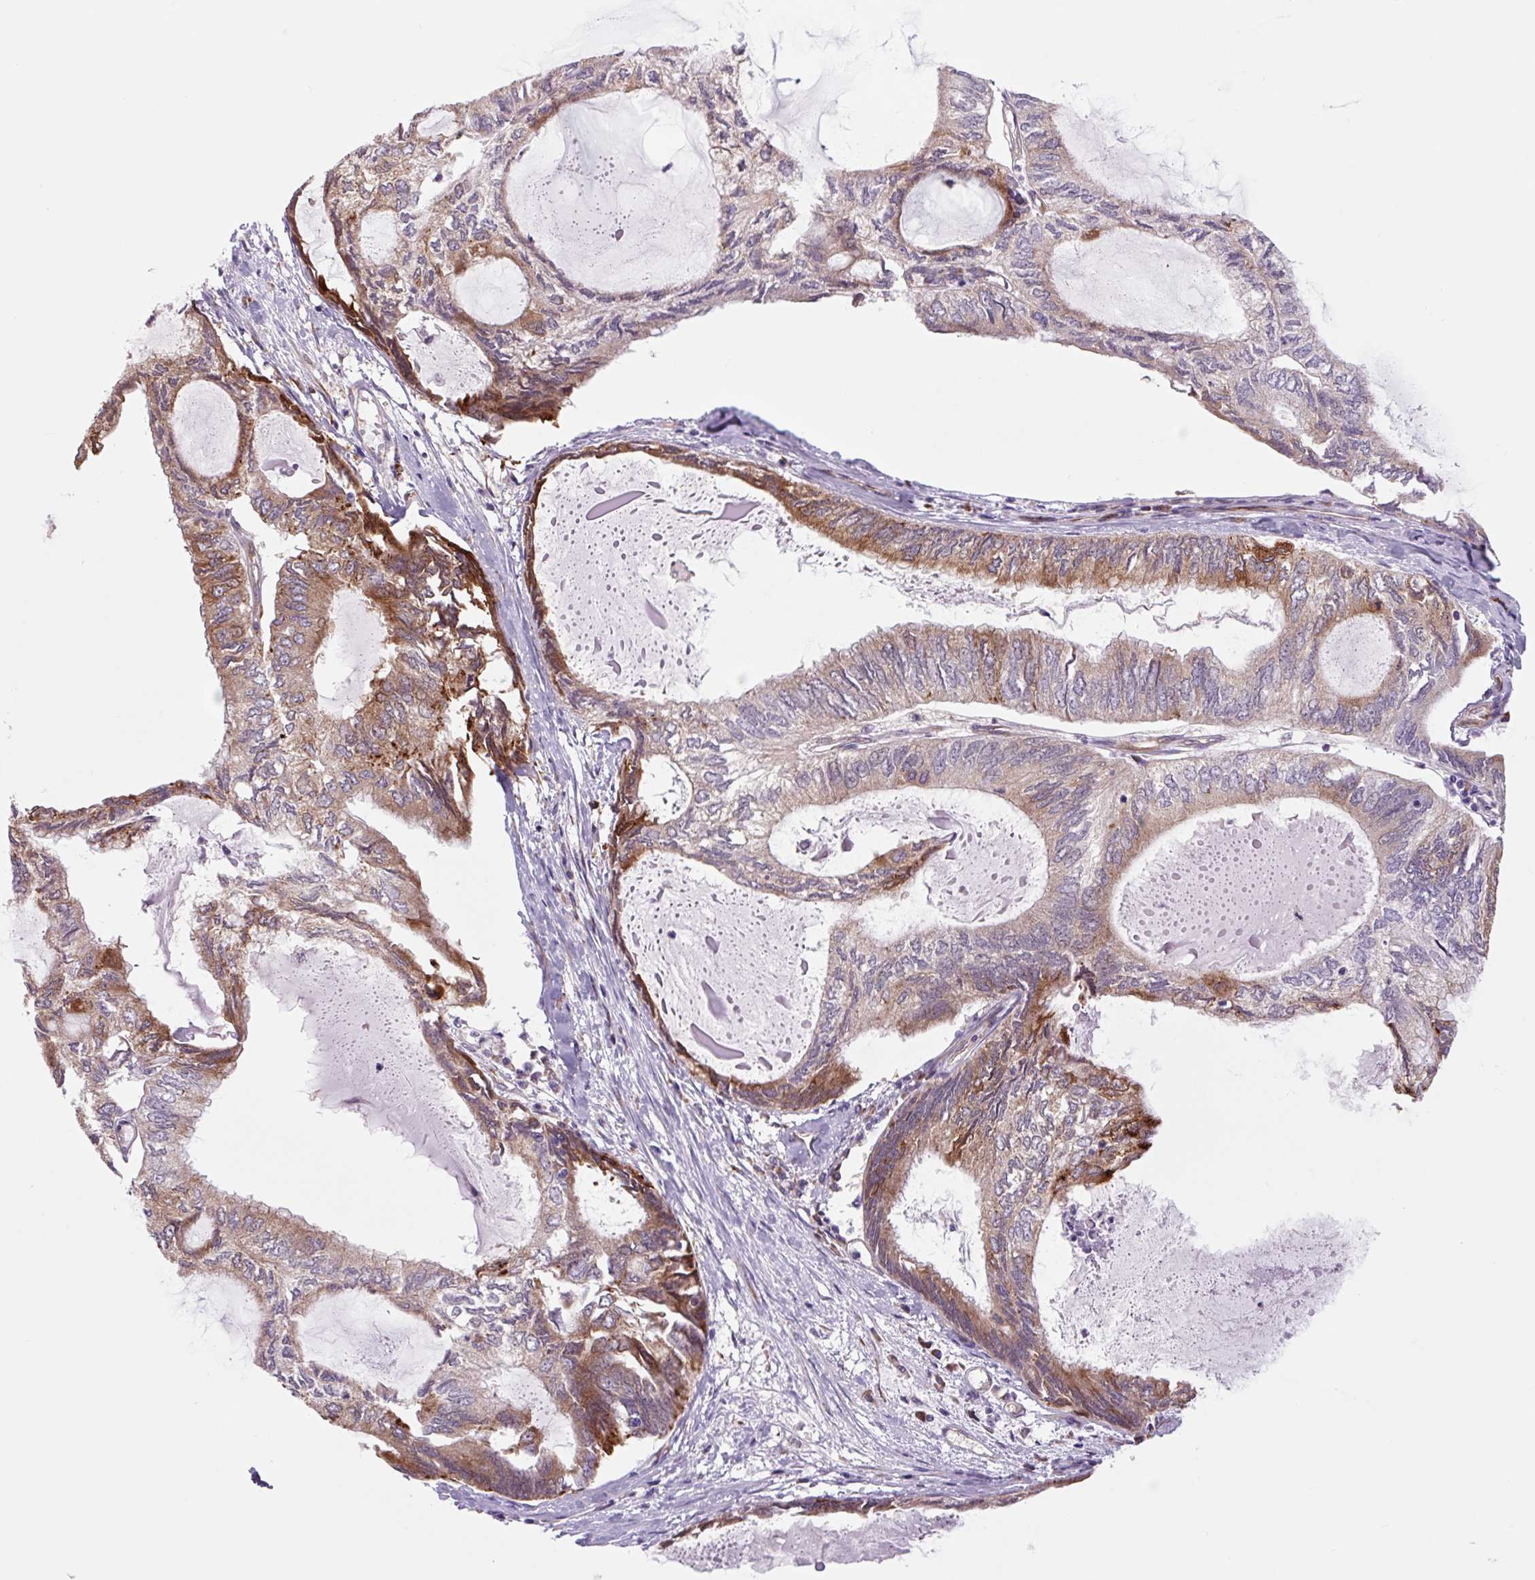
{"staining": {"intensity": "moderate", "quantity": "25%-75%", "location": "cytoplasmic/membranous"}, "tissue": "endometrial cancer", "cell_type": "Tumor cells", "image_type": "cancer", "snomed": [{"axis": "morphology", "description": "Adenocarcinoma, NOS"}, {"axis": "topography", "description": "Endometrium"}], "caption": "Immunohistochemistry (DAB (3,3'-diaminobenzidine)) staining of human endometrial adenocarcinoma shows moderate cytoplasmic/membranous protein staining in approximately 25%-75% of tumor cells.", "gene": "PLA2G4A", "patient": {"sex": "female", "age": 80}}